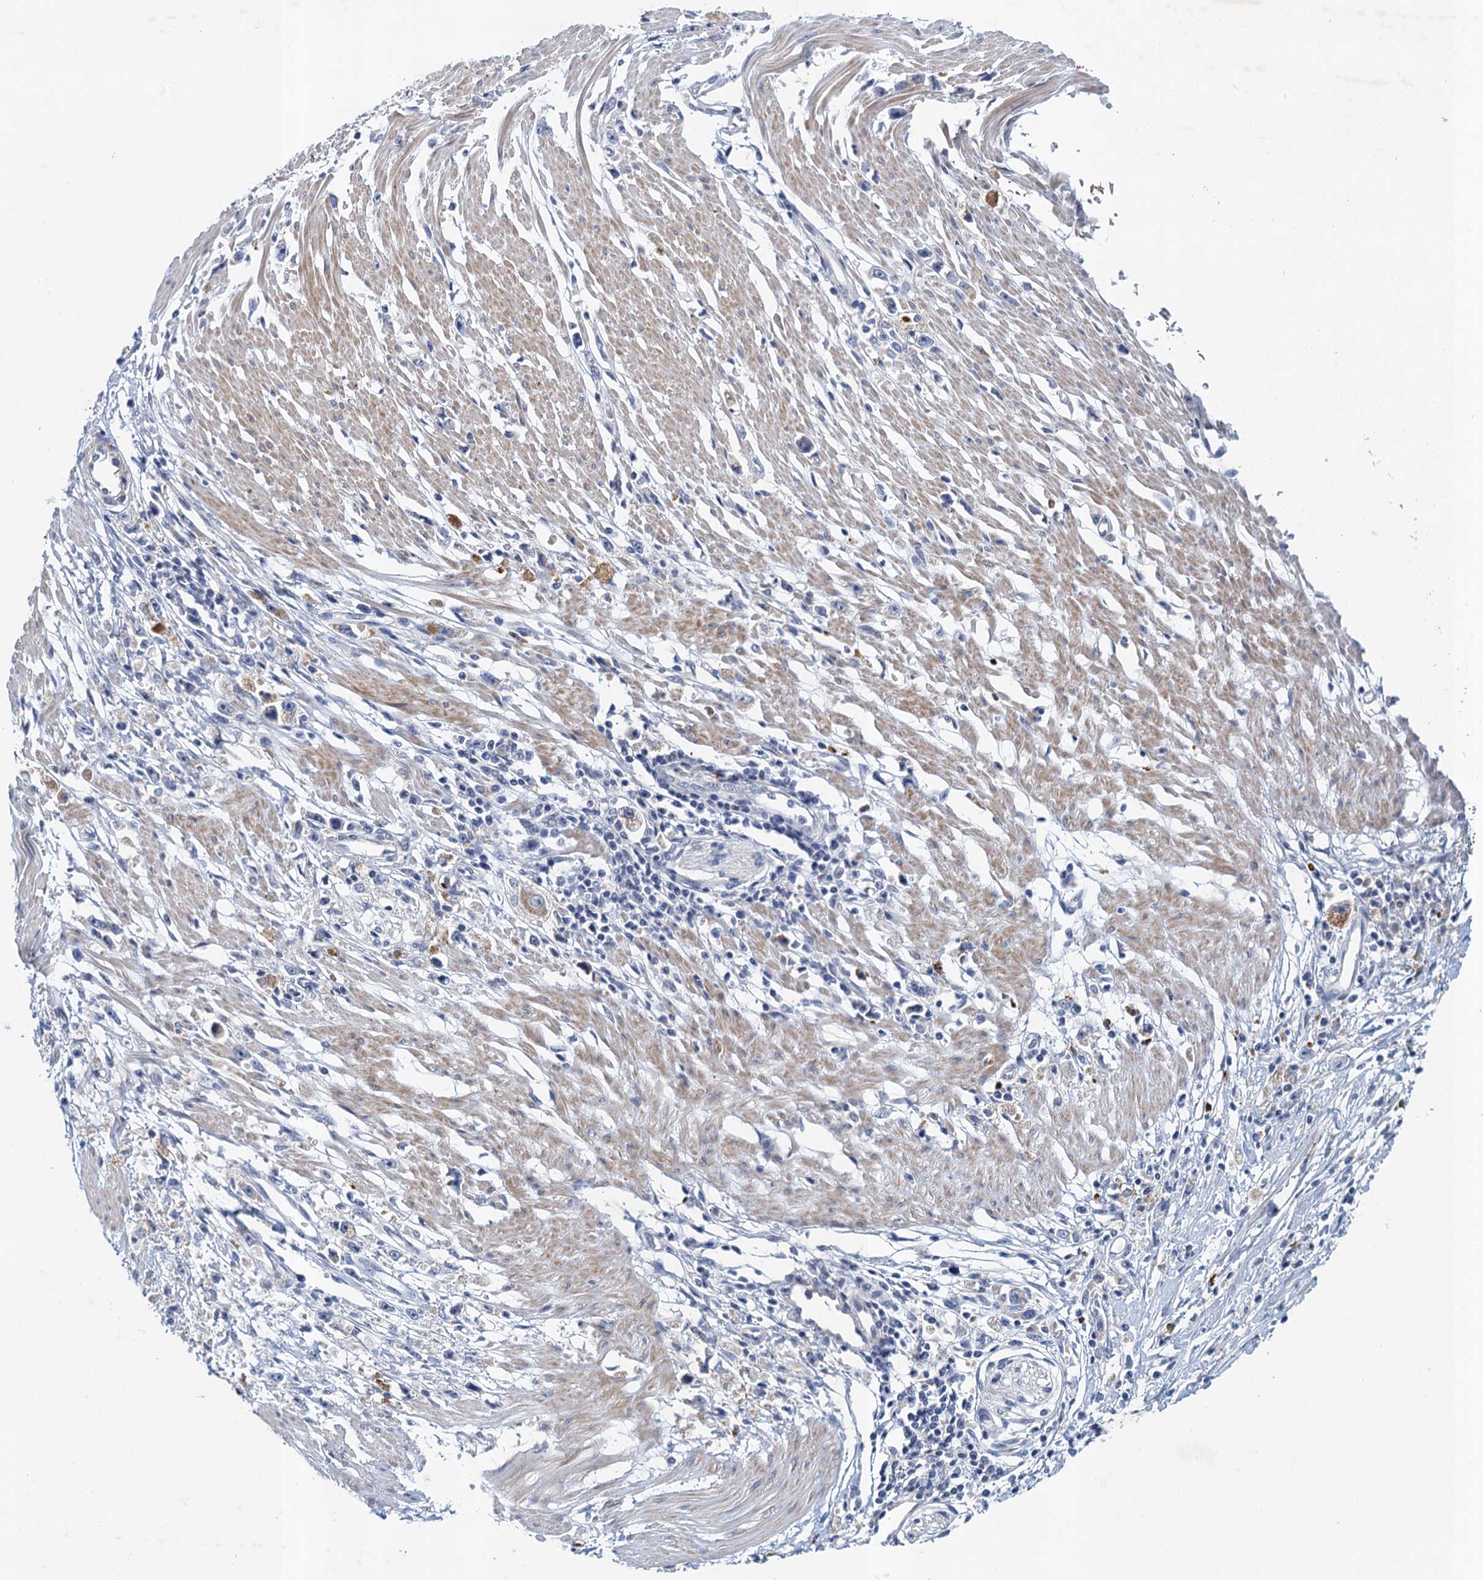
{"staining": {"intensity": "negative", "quantity": "none", "location": "none"}, "tissue": "stomach cancer", "cell_type": "Tumor cells", "image_type": "cancer", "snomed": [{"axis": "morphology", "description": "Adenocarcinoma, NOS"}, {"axis": "topography", "description": "Stomach"}], "caption": "Photomicrograph shows no significant protein staining in tumor cells of stomach cancer.", "gene": "TPCN1", "patient": {"sex": "female", "age": 59}}